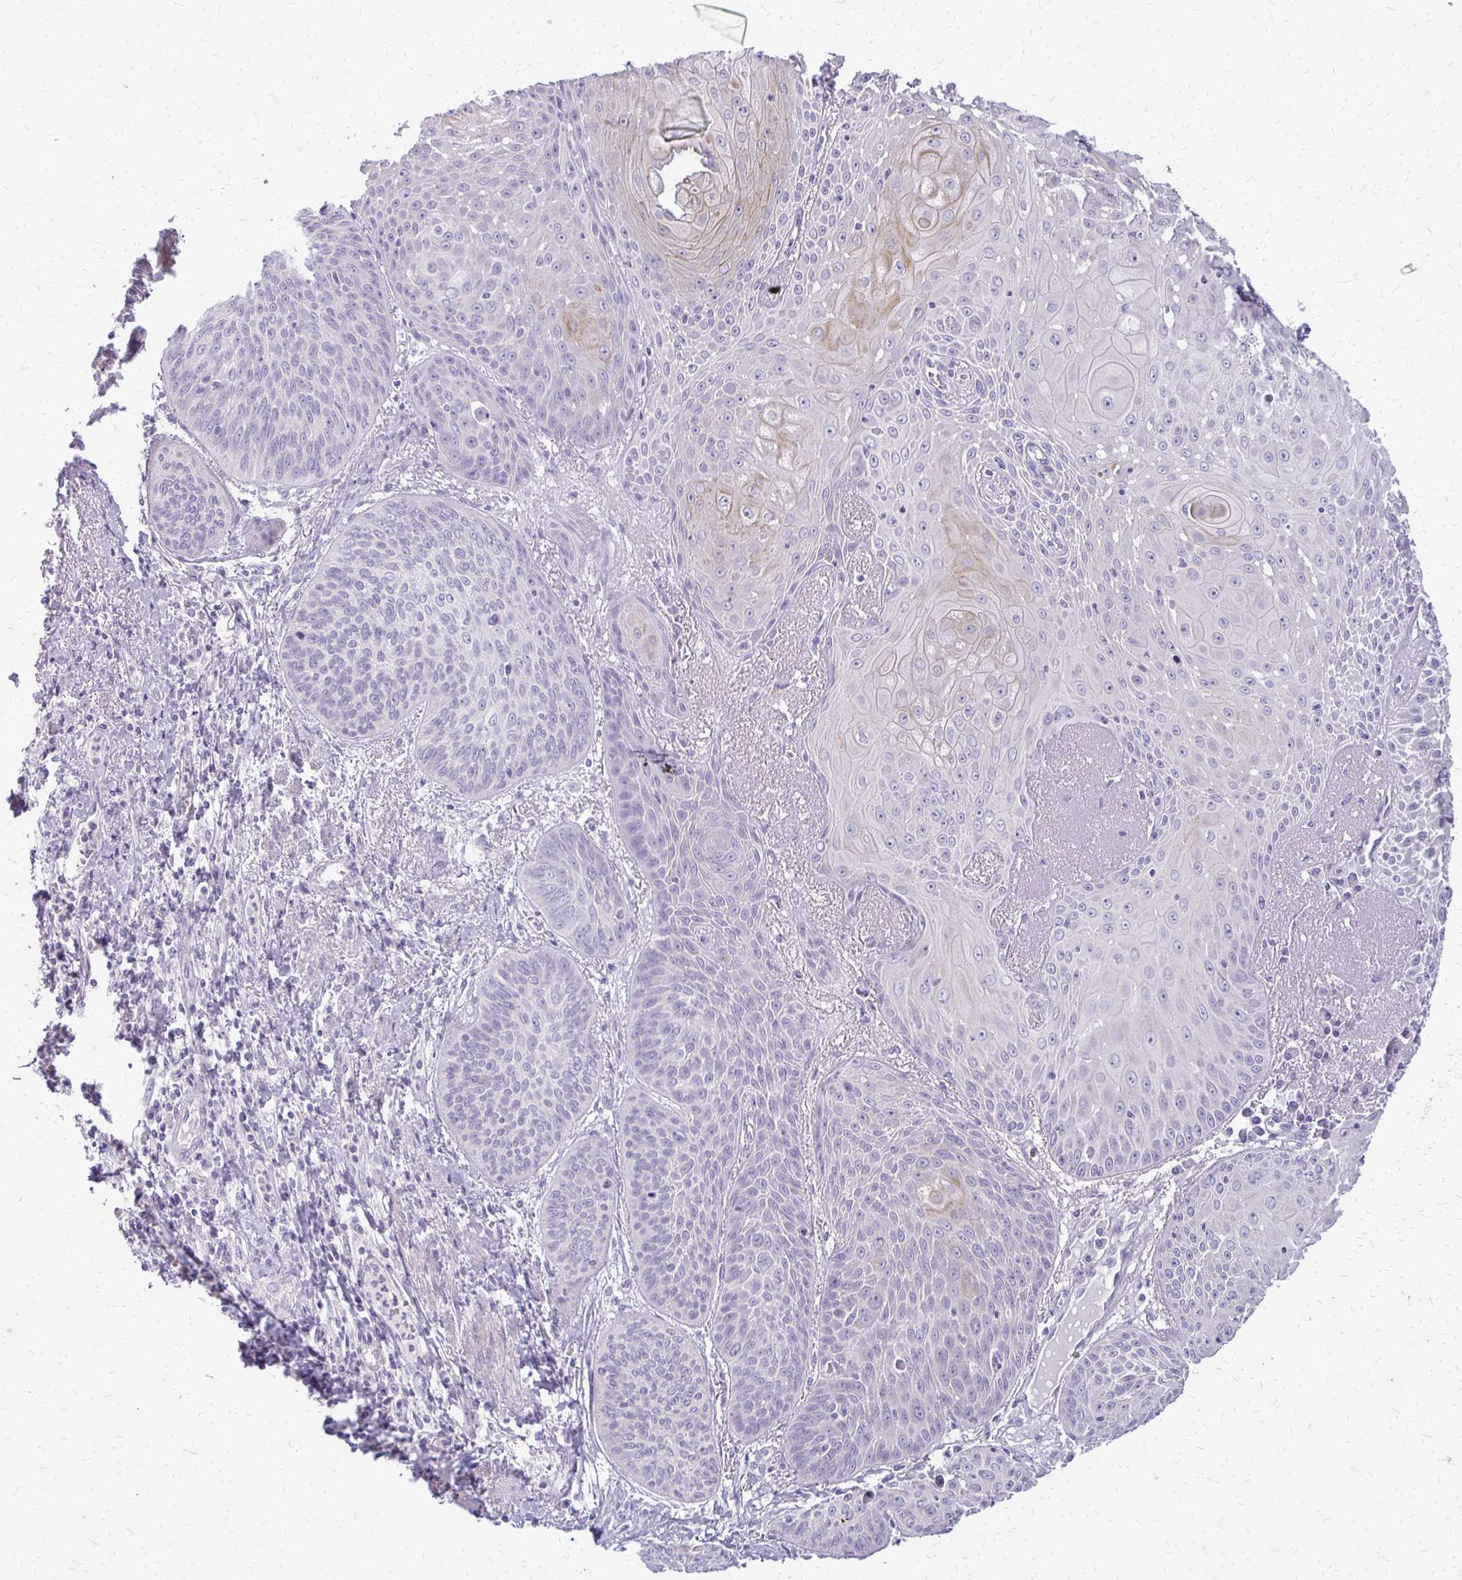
{"staining": {"intensity": "negative", "quantity": "none", "location": "none"}, "tissue": "lung cancer", "cell_type": "Tumor cells", "image_type": "cancer", "snomed": [{"axis": "morphology", "description": "Squamous cell carcinoma, NOS"}, {"axis": "topography", "description": "Lung"}], "caption": "The histopathology image shows no significant positivity in tumor cells of lung cancer (squamous cell carcinoma).", "gene": "ALPG", "patient": {"sex": "male", "age": 74}}